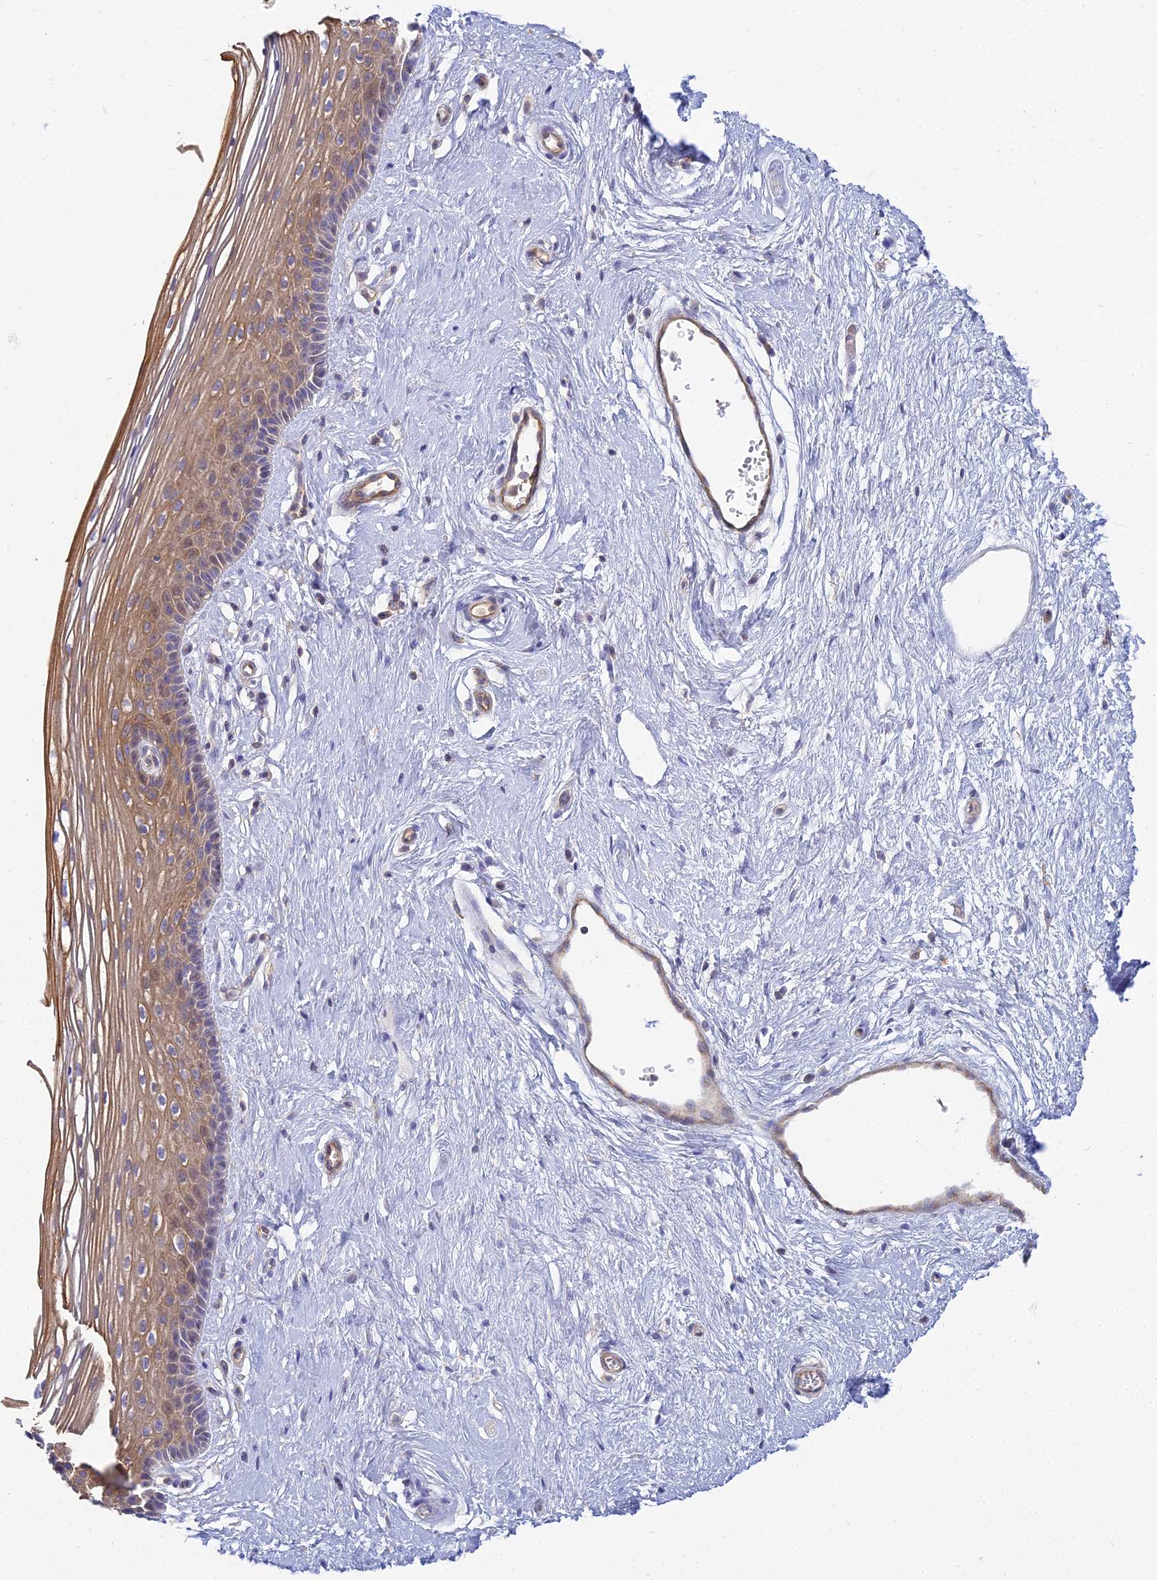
{"staining": {"intensity": "moderate", "quantity": "25%-75%", "location": "cytoplasmic/membranous,nuclear"}, "tissue": "vagina", "cell_type": "Squamous epithelial cells", "image_type": "normal", "snomed": [{"axis": "morphology", "description": "Normal tissue, NOS"}, {"axis": "topography", "description": "Vagina"}], "caption": "Vagina stained for a protein reveals moderate cytoplasmic/membranous,nuclear positivity in squamous epithelial cells. The staining is performed using DAB (3,3'-diaminobenzidine) brown chromogen to label protein expression. The nuclei are counter-stained blue using hematoxylin.", "gene": "SMIM24", "patient": {"sex": "female", "age": 46}}